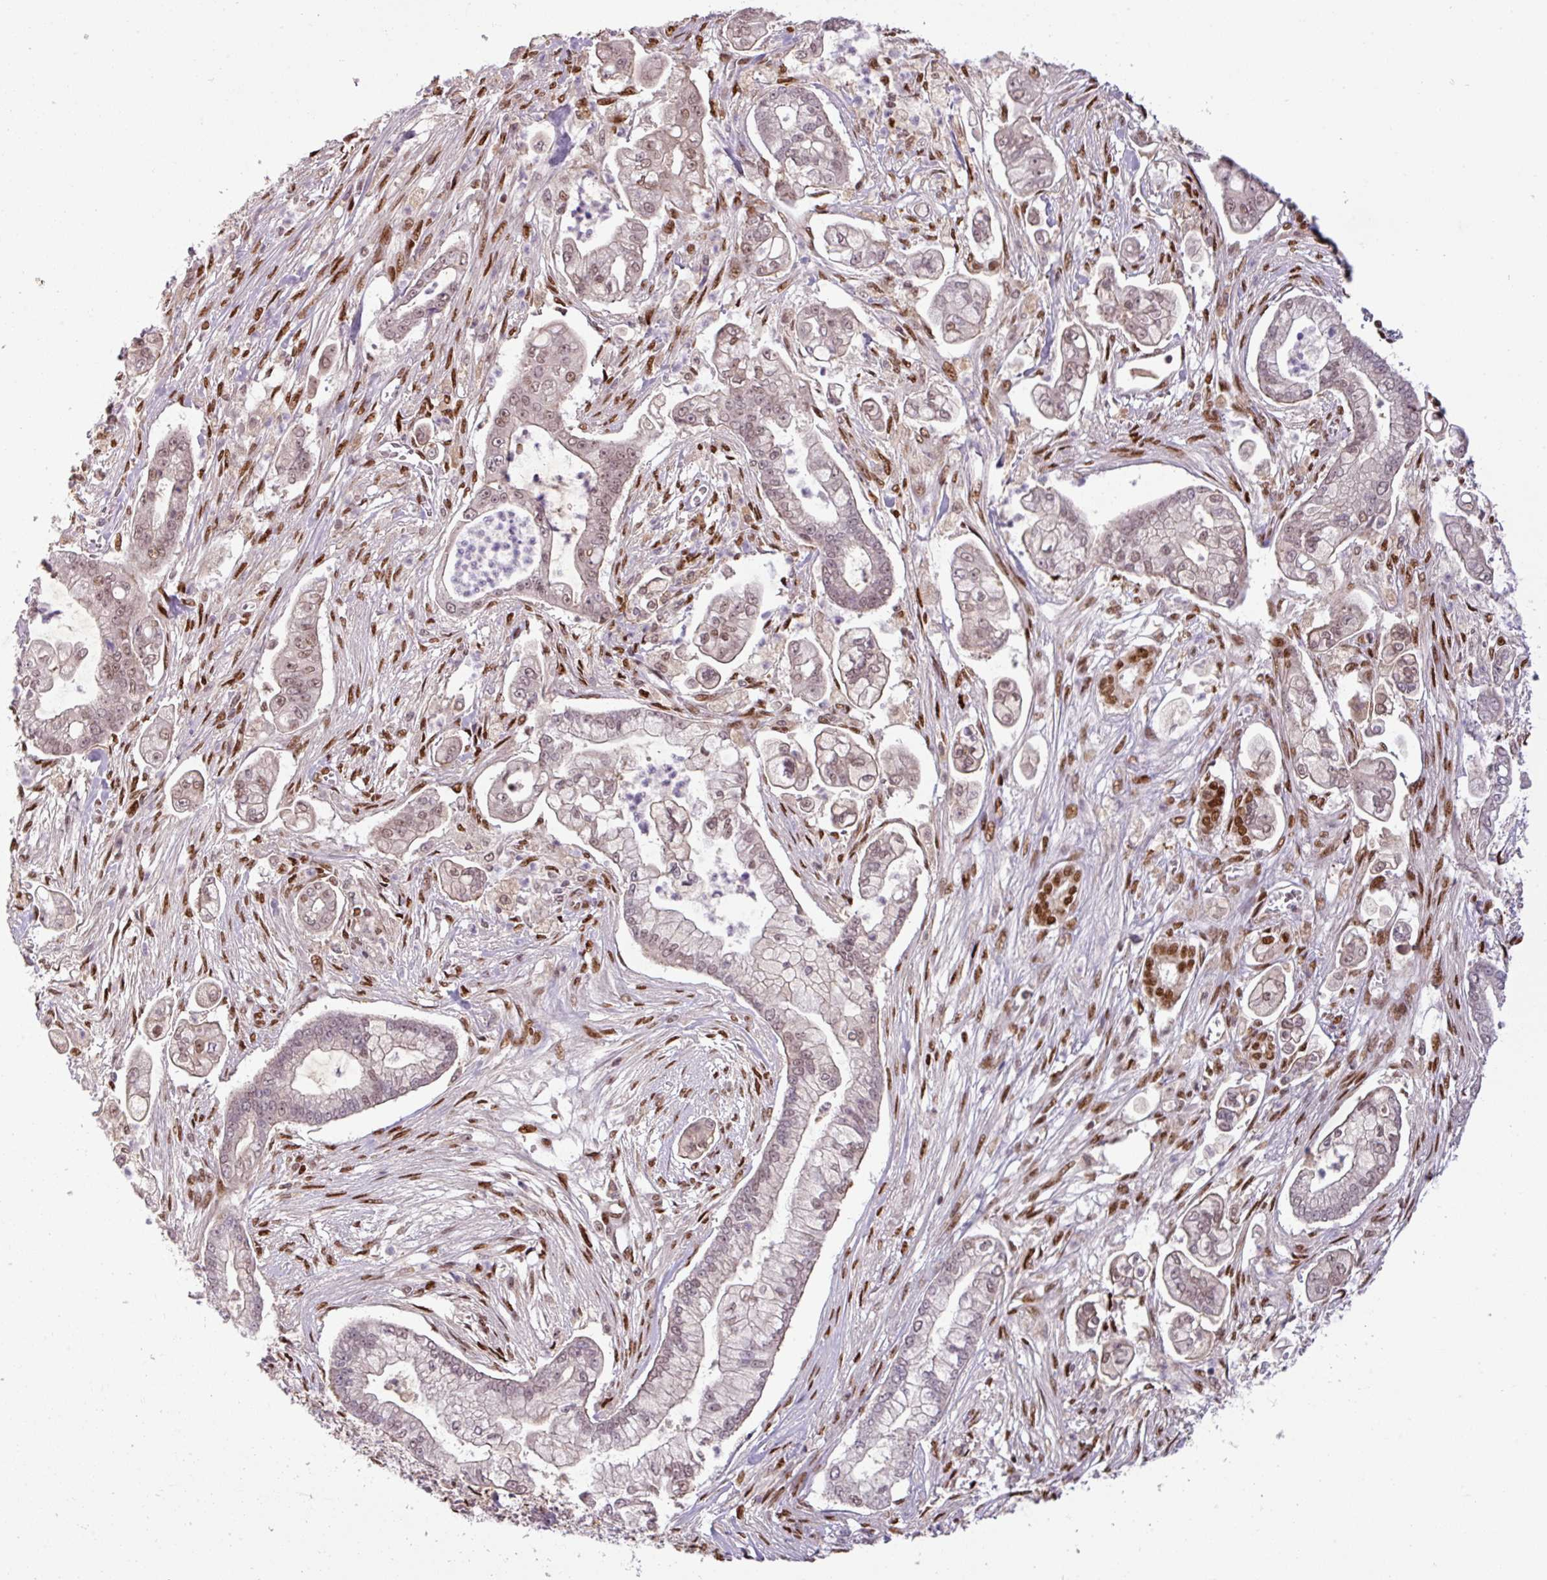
{"staining": {"intensity": "weak", "quantity": ">75%", "location": "nuclear"}, "tissue": "pancreatic cancer", "cell_type": "Tumor cells", "image_type": "cancer", "snomed": [{"axis": "morphology", "description": "Adenocarcinoma, NOS"}, {"axis": "topography", "description": "Pancreas"}], "caption": "Pancreatic adenocarcinoma stained for a protein exhibits weak nuclear positivity in tumor cells.", "gene": "IRF2BPL", "patient": {"sex": "female", "age": 69}}